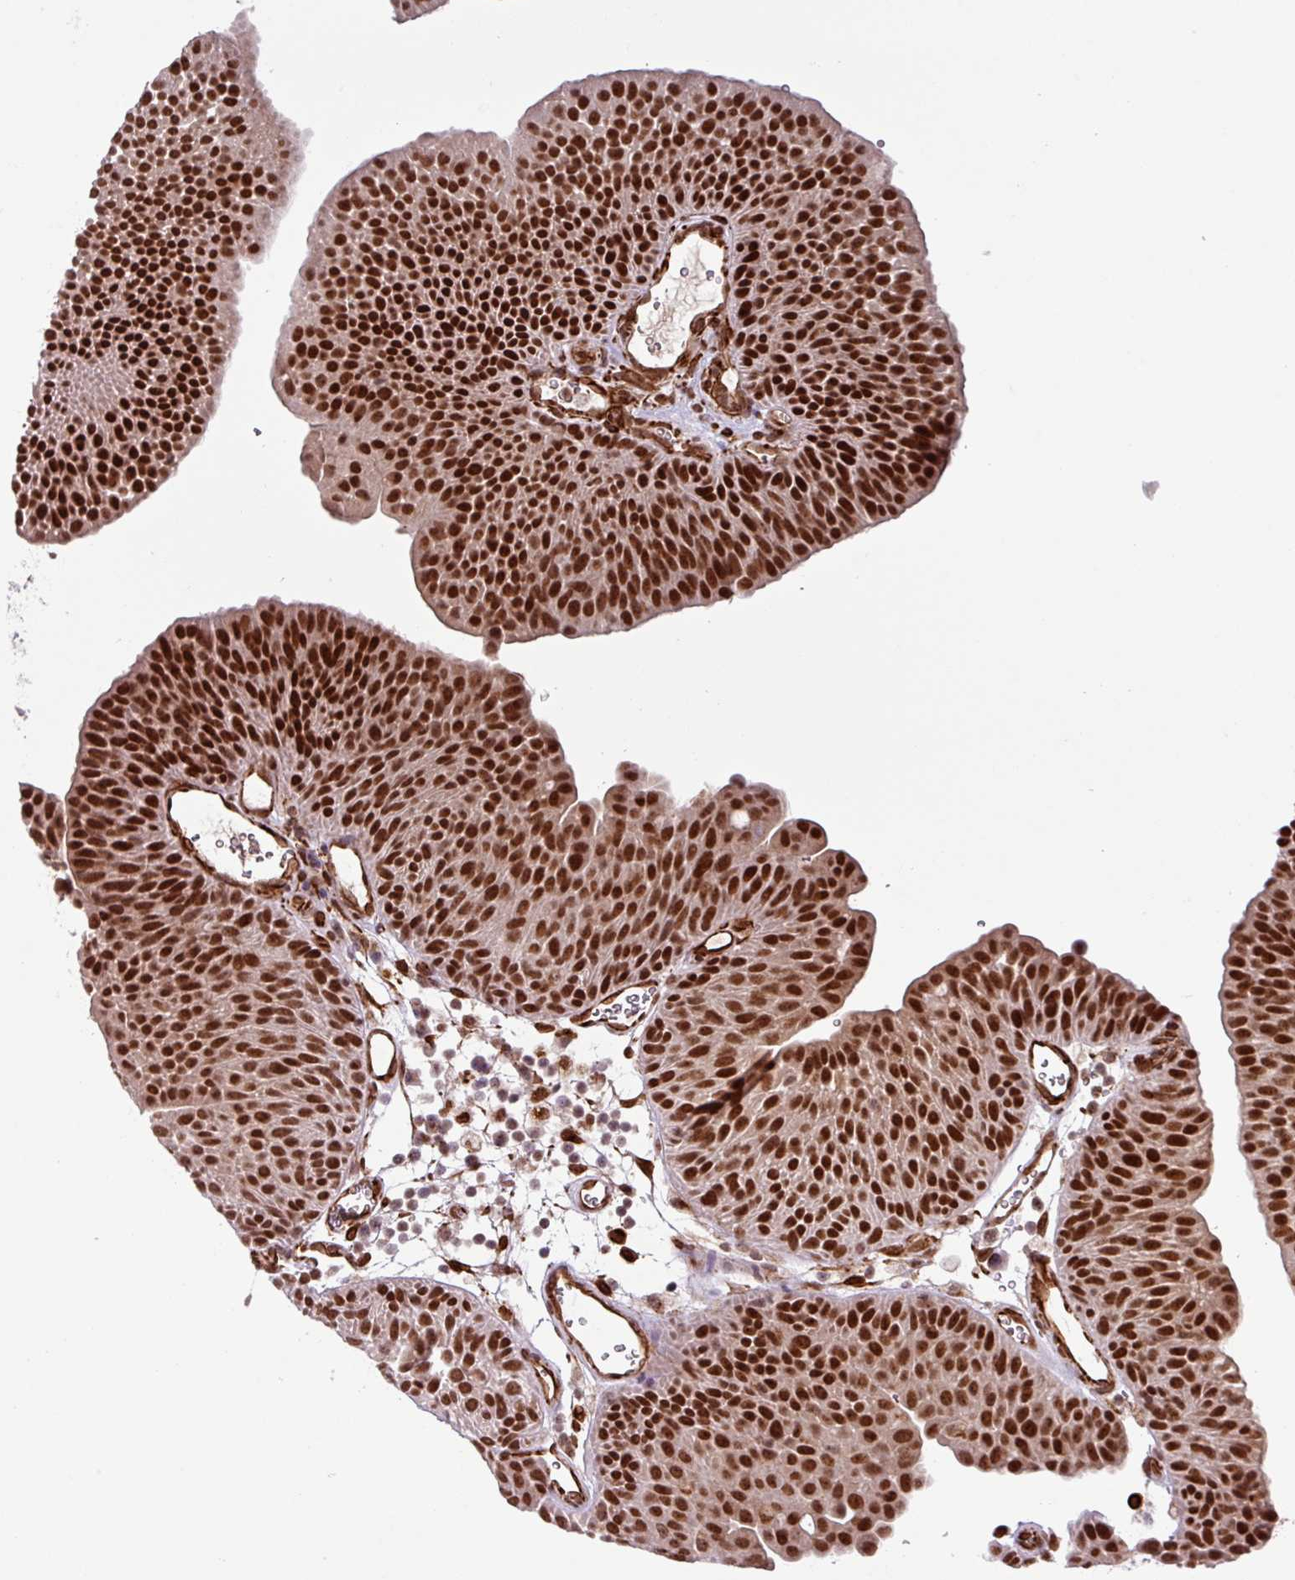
{"staining": {"intensity": "strong", "quantity": ">75%", "location": "nuclear"}, "tissue": "urothelial cancer", "cell_type": "Tumor cells", "image_type": "cancer", "snomed": [{"axis": "morphology", "description": "Urothelial carcinoma, NOS"}, {"axis": "topography", "description": "Urinary bladder"}], "caption": "Urothelial cancer tissue reveals strong nuclear expression in approximately >75% of tumor cells, visualized by immunohistochemistry.", "gene": "CHD3", "patient": {"sex": "male", "age": 67}}